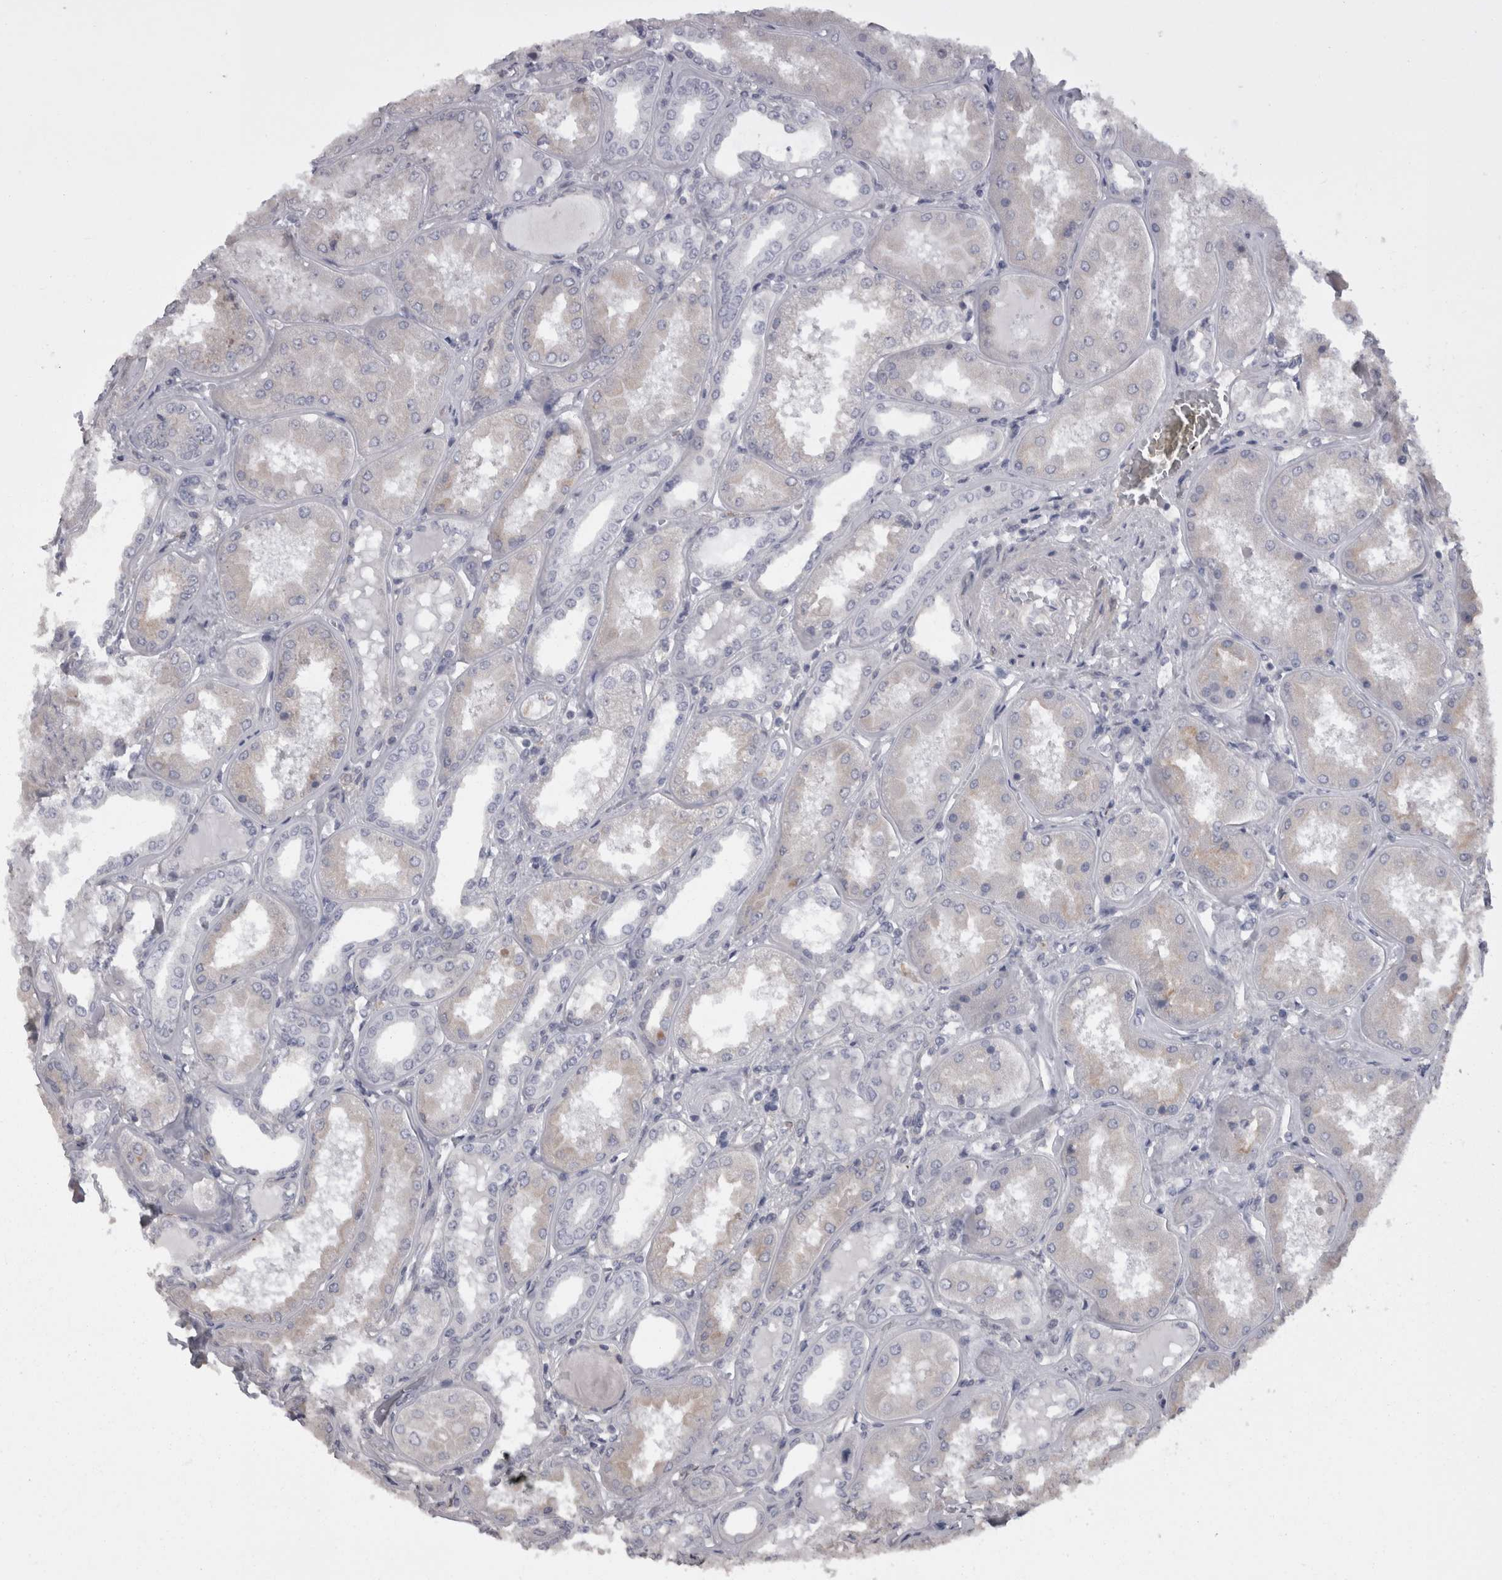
{"staining": {"intensity": "negative", "quantity": "none", "location": "none"}, "tissue": "kidney", "cell_type": "Cells in glomeruli", "image_type": "normal", "snomed": [{"axis": "morphology", "description": "Normal tissue, NOS"}, {"axis": "topography", "description": "Kidney"}], "caption": "Immunohistochemical staining of normal human kidney reveals no significant staining in cells in glomeruli.", "gene": "CAMK2D", "patient": {"sex": "female", "age": 56}}